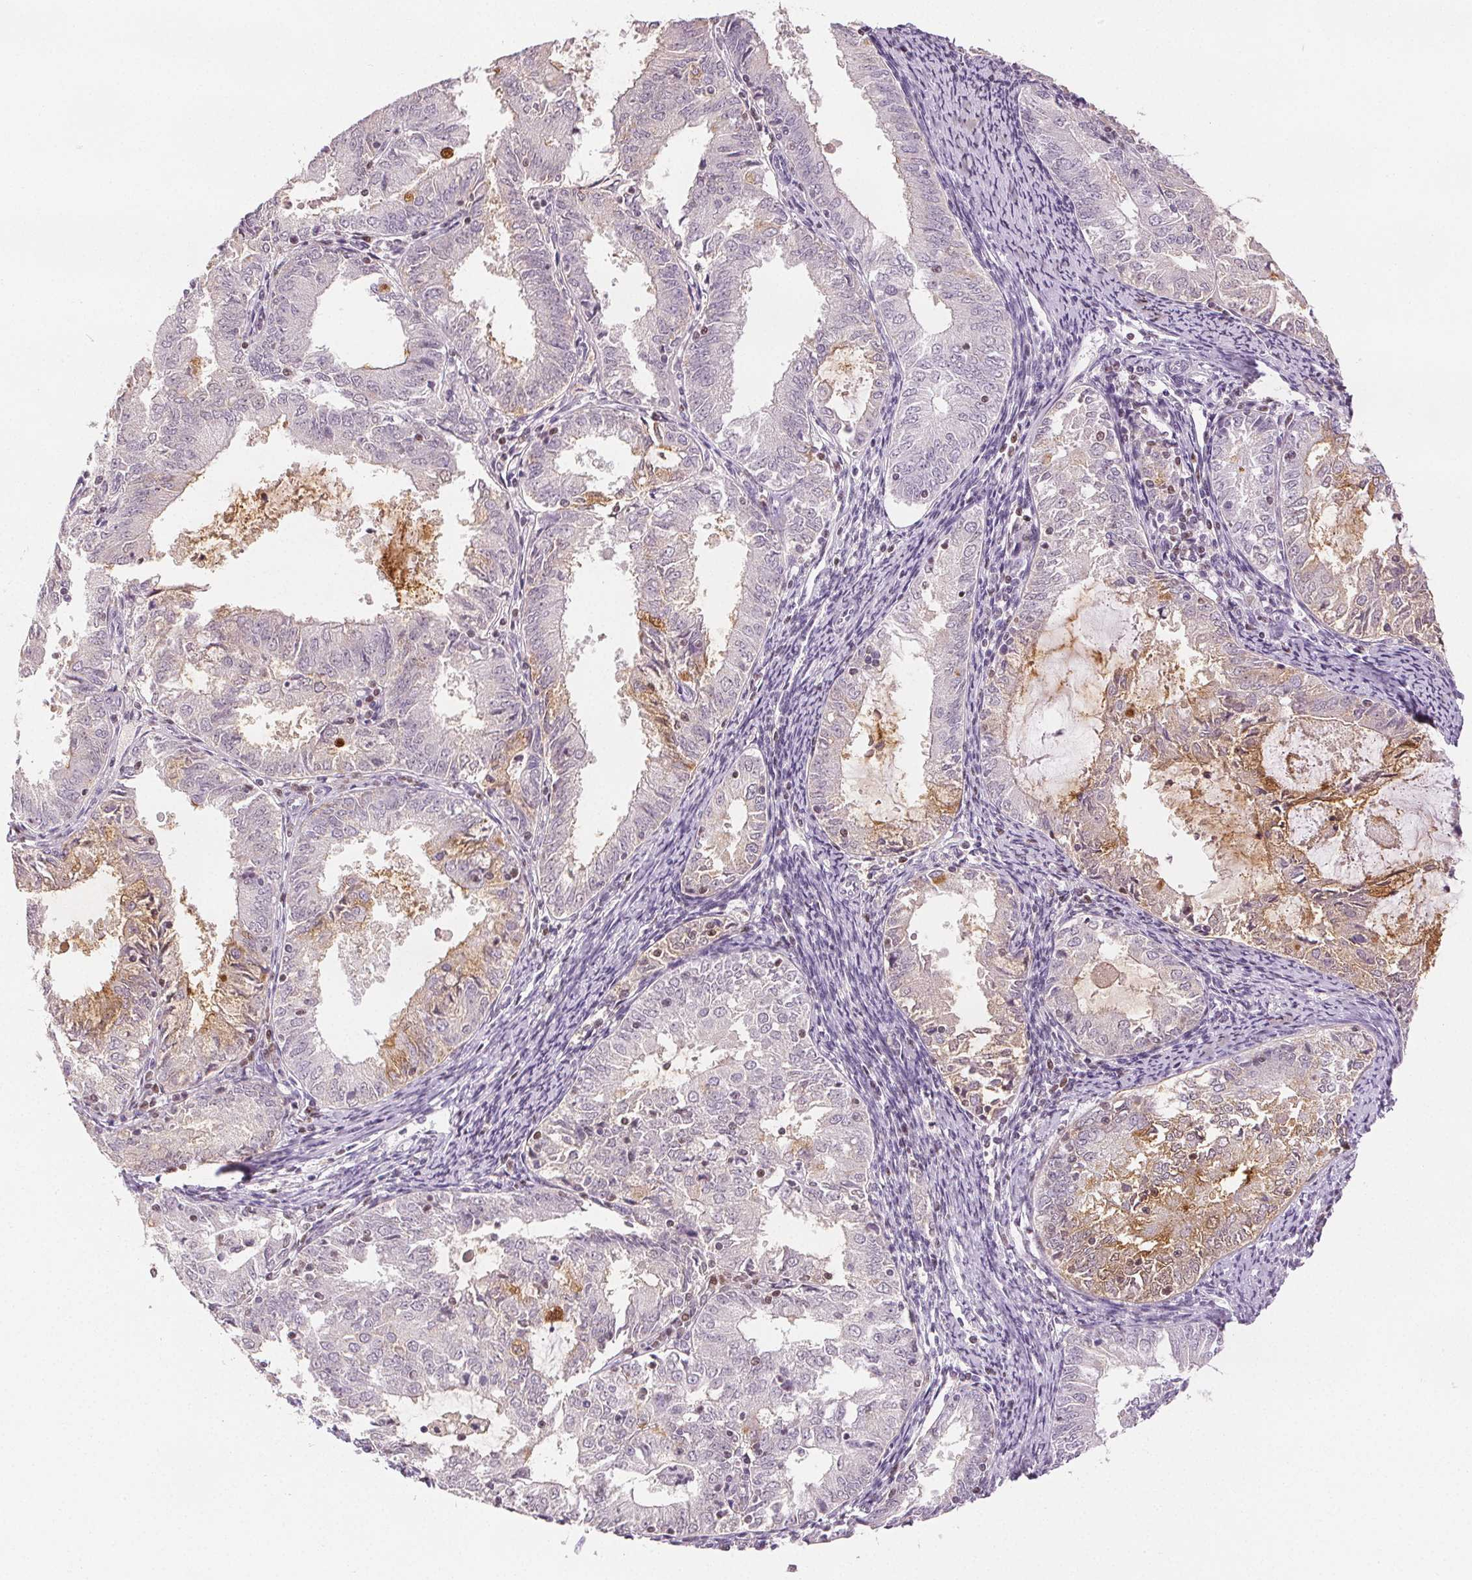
{"staining": {"intensity": "weak", "quantity": "<25%", "location": "cytoplasmic/membranous"}, "tissue": "endometrial cancer", "cell_type": "Tumor cells", "image_type": "cancer", "snomed": [{"axis": "morphology", "description": "Adenocarcinoma, NOS"}, {"axis": "topography", "description": "Endometrium"}], "caption": "This is an IHC micrograph of endometrial adenocarcinoma. There is no positivity in tumor cells.", "gene": "RUNX2", "patient": {"sex": "female", "age": 57}}